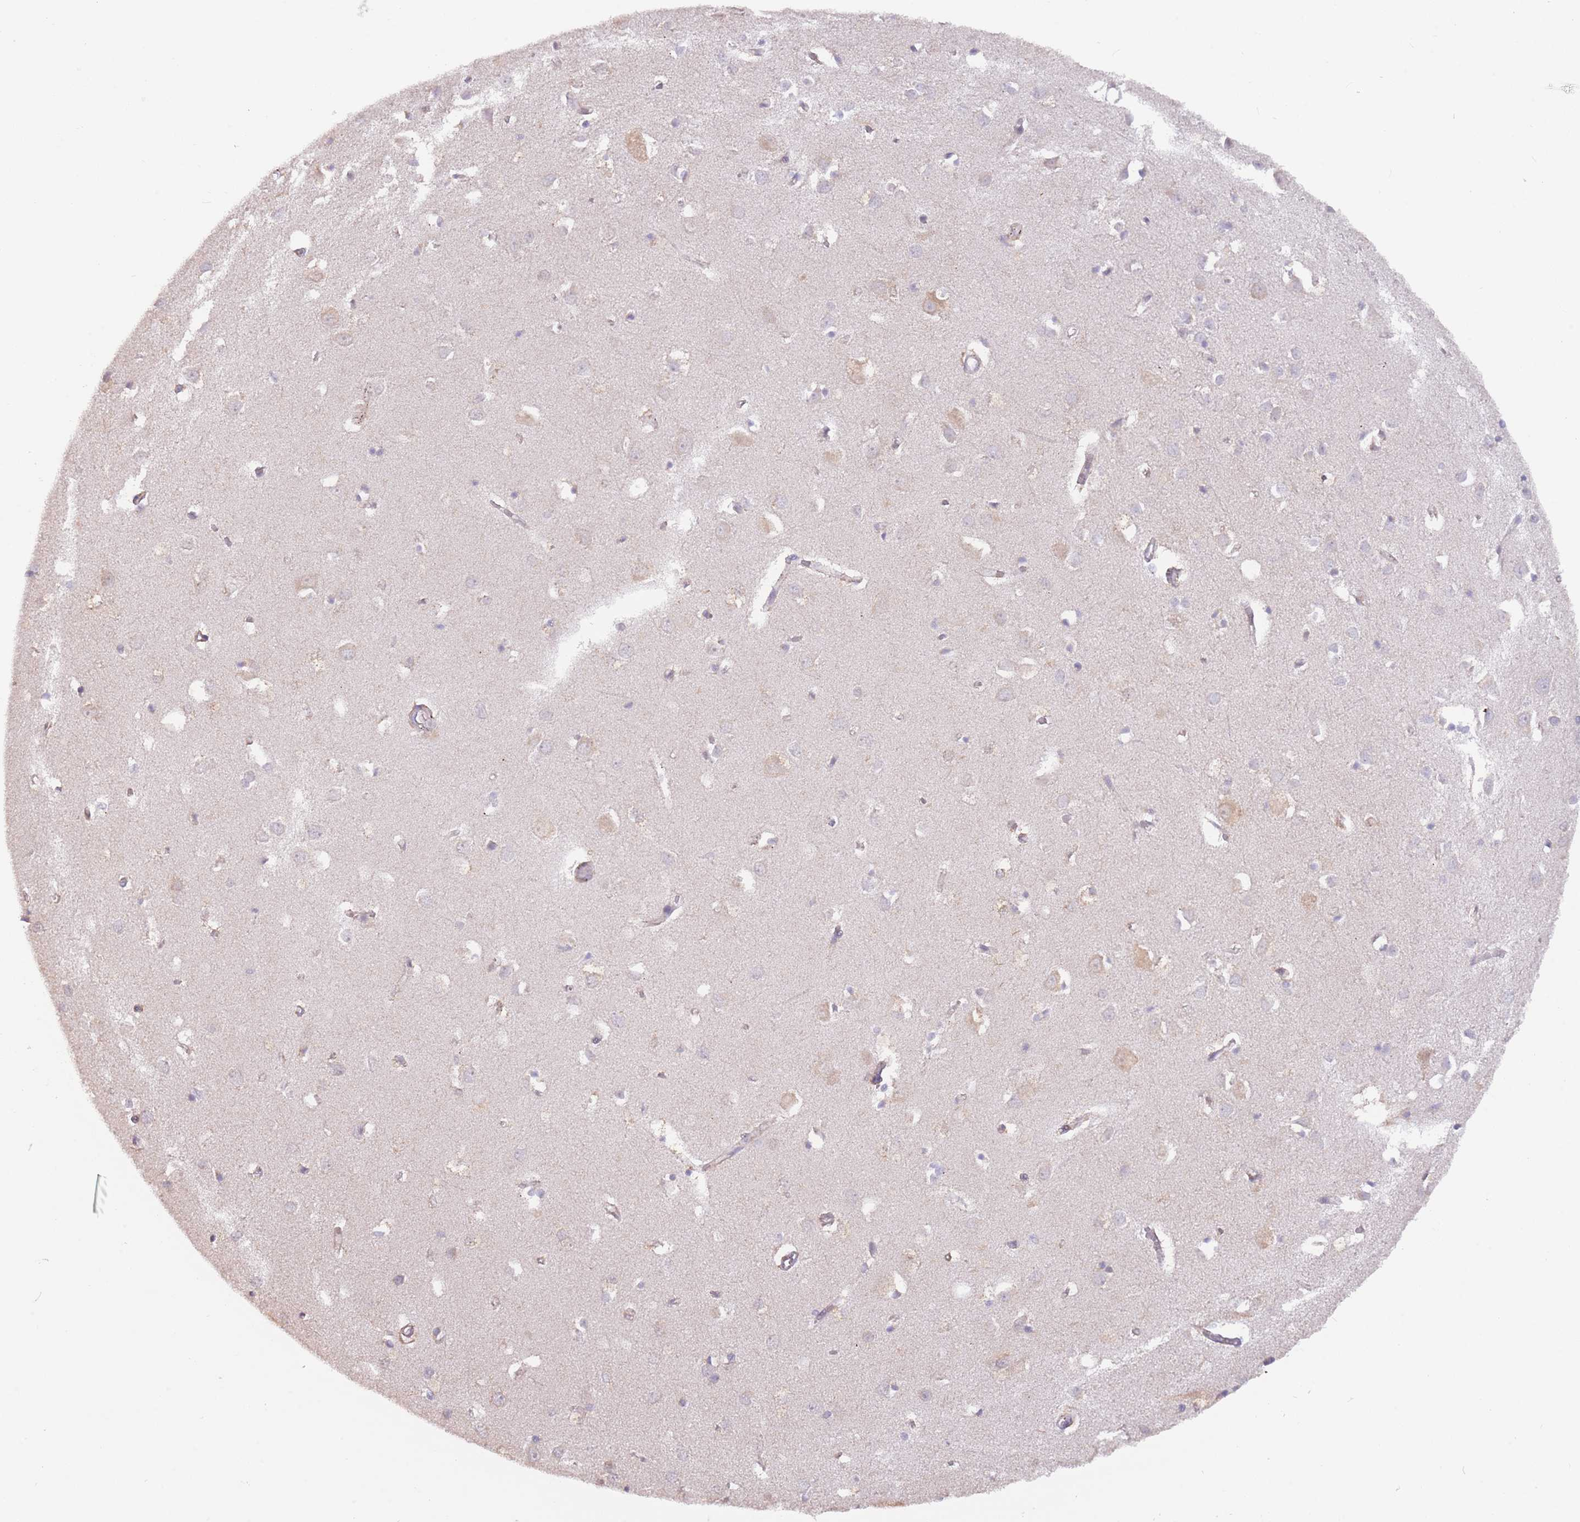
{"staining": {"intensity": "weak", "quantity": "25%-75%", "location": "cytoplasmic/membranous"}, "tissue": "cerebral cortex", "cell_type": "Endothelial cells", "image_type": "normal", "snomed": [{"axis": "morphology", "description": "Normal tissue, NOS"}, {"axis": "topography", "description": "Cerebral cortex"}], "caption": "This photomicrograph reveals normal cerebral cortex stained with IHC to label a protein in brown. The cytoplasmic/membranous of endothelial cells show weak positivity for the protein. Nuclei are counter-stained blue.", "gene": "LDHD", "patient": {"sex": "female", "age": 64}}